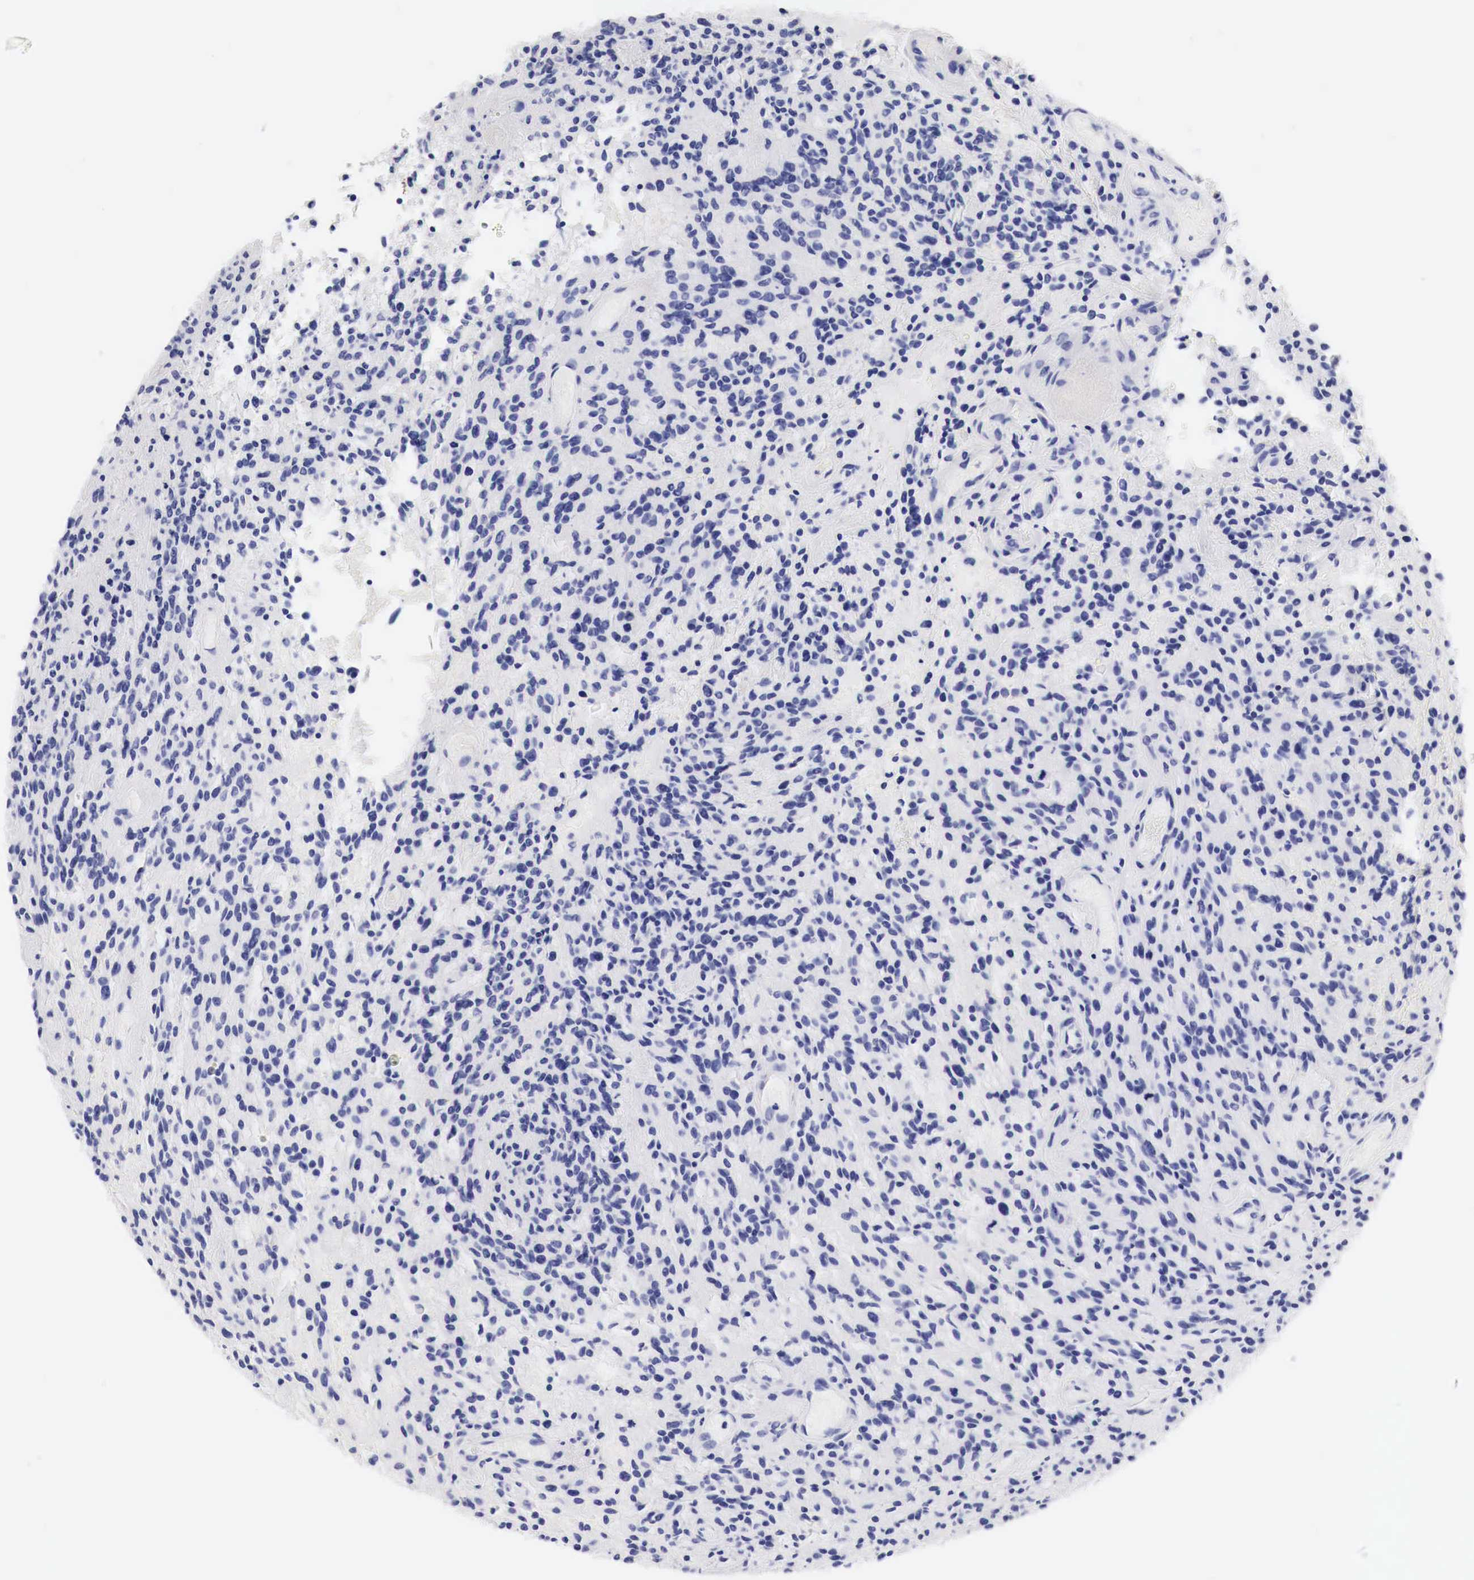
{"staining": {"intensity": "negative", "quantity": "none", "location": "none"}, "tissue": "glioma", "cell_type": "Tumor cells", "image_type": "cancer", "snomed": [{"axis": "morphology", "description": "Glioma, malignant, High grade"}, {"axis": "topography", "description": "Brain"}], "caption": "An image of glioma stained for a protein reveals no brown staining in tumor cells. (DAB (3,3'-diaminobenzidine) IHC, high magnification).", "gene": "TYR", "patient": {"sex": "female", "age": 13}}